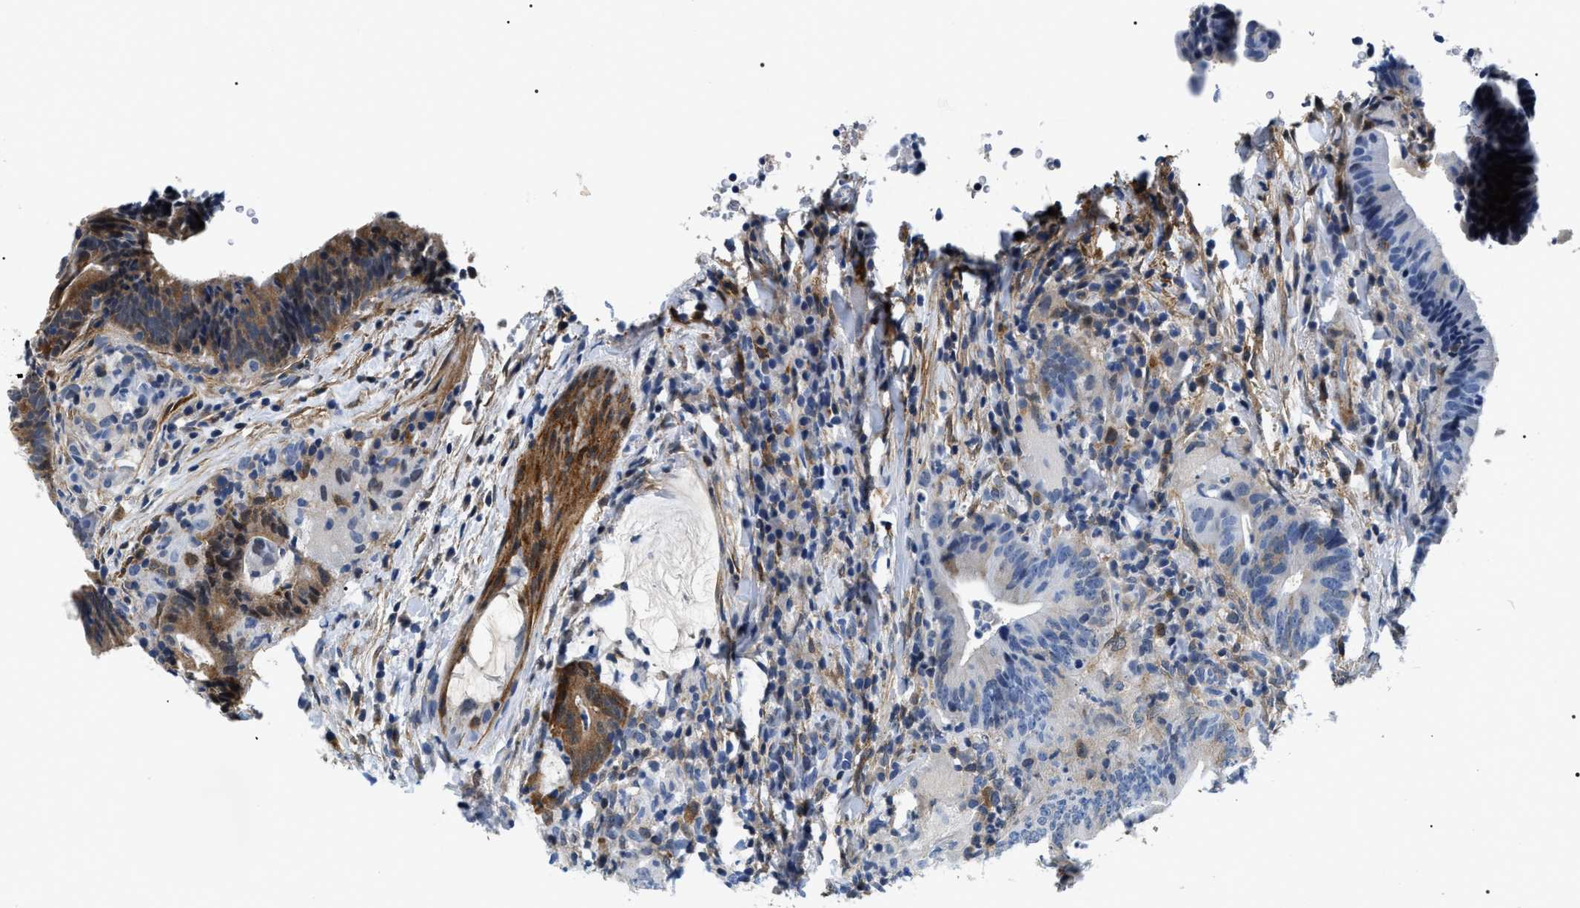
{"staining": {"intensity": "moderate", "quantity": "<25%", "location": "cytoplasmic/membranous"}, "tissue": "colorectal cancer", "cell_type": "Tumor cells", "image_type": "cancer", "snomed": [{"axis": "morphology", "description": "Adenocarcinoma, NOS"}, {"axis": "topography", "description": "Colon"}], "caption": "Immunohistochemistry (IHC) (DAB) staining of human colorectal cancer (adenocarcinoma) demonstrates moderate cytoplasmic/membranous protein staining in about <25% of tumor cells.", "gene": "BAG2", "patient": {"sex": "female", "age": 66}}